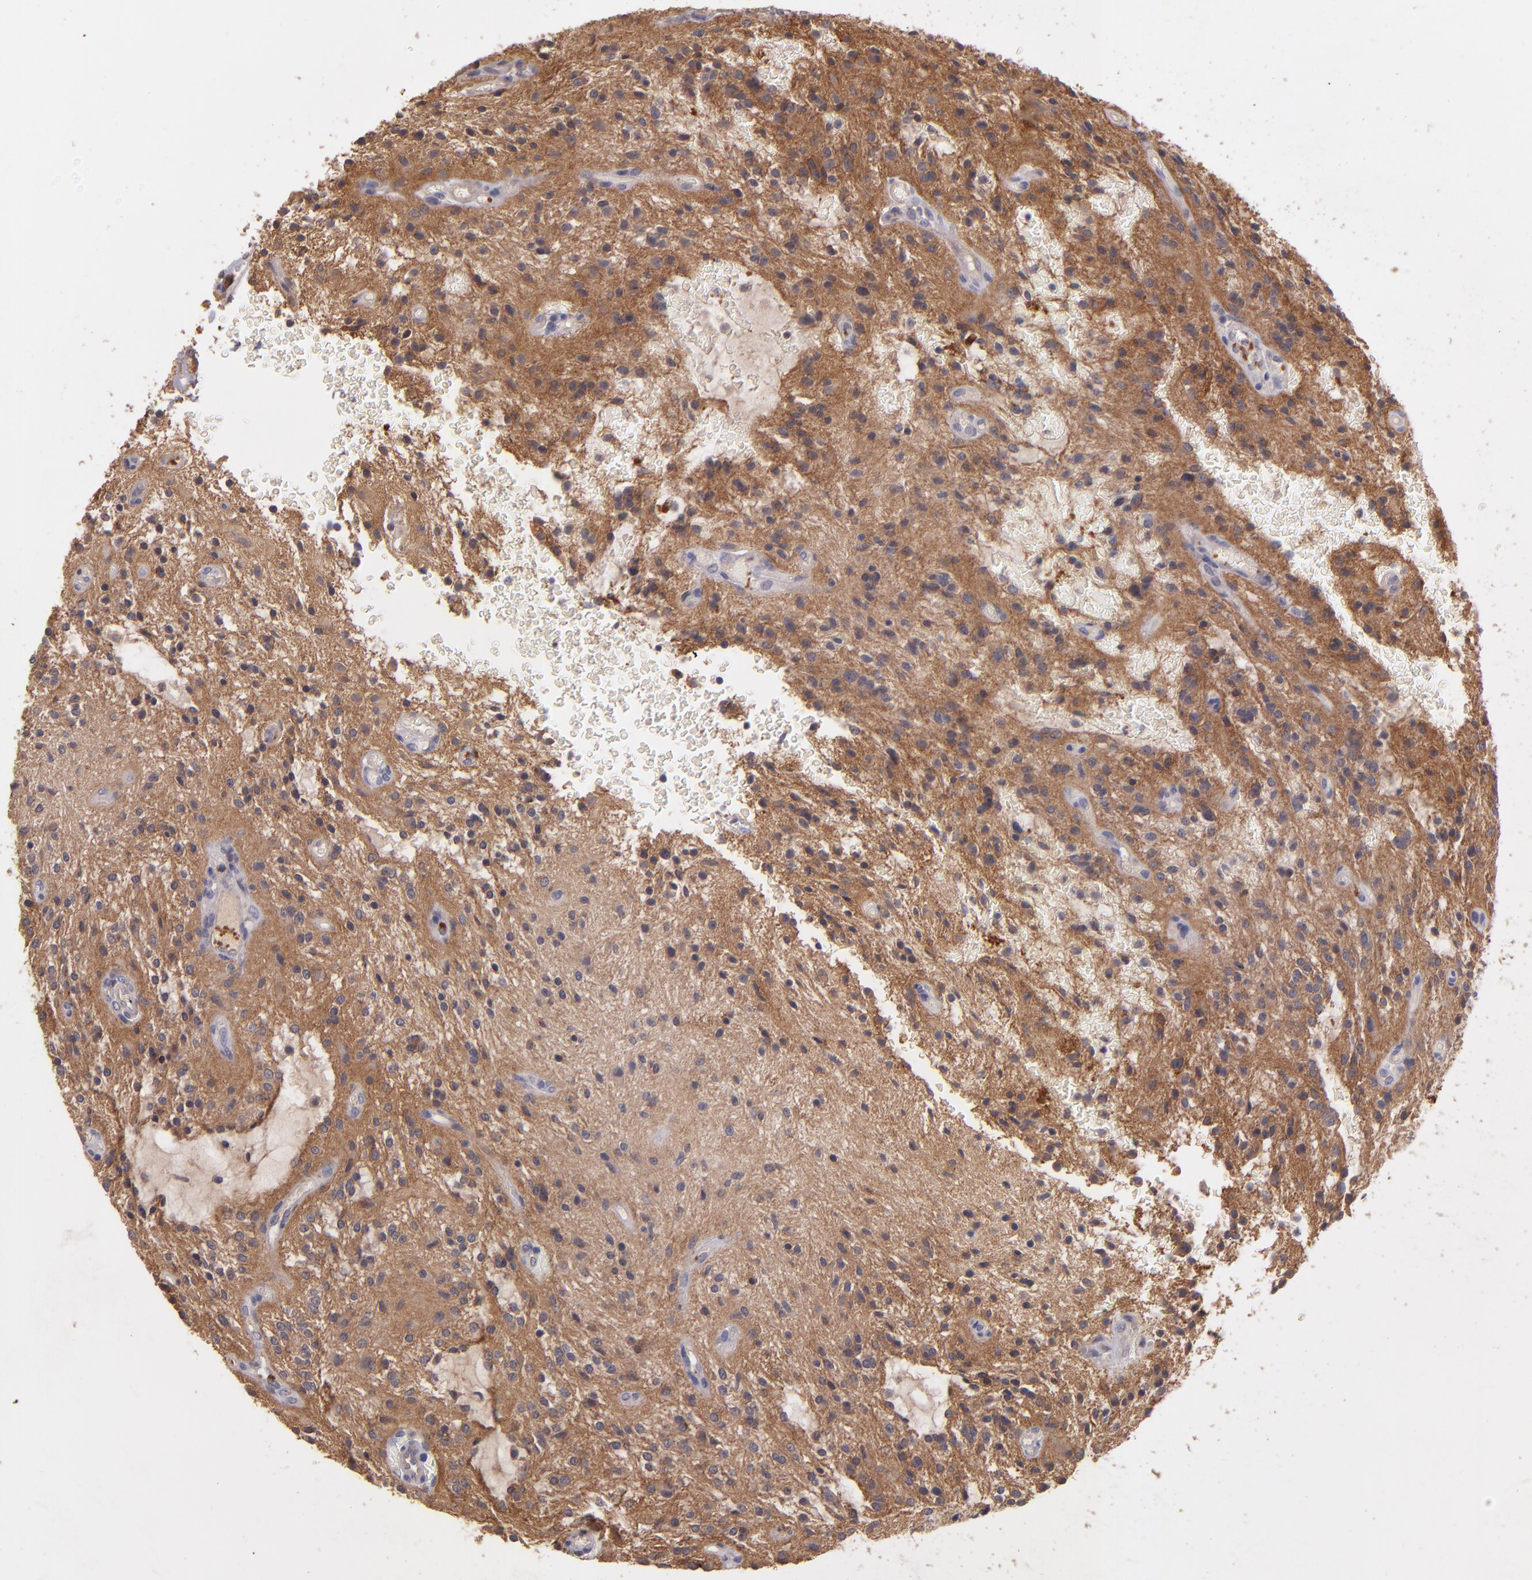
{"staining": {"intensity": "moderate", "quantity": "25%-75%", "location": "cytoplasmic/membranous"}, "tissue": "glioma", "cell_type": "Tumor cells", "image_type": "cancer", "snomed": [{"axis": "morphology", "description": "Glioma, malignant, NOS"}, {"axis": "topography", "description": "Cerebellum"}], "caption": "Immunohistochemical staining of human malignant glioma exhibits medium levels of moderate cytoplasmic/membranous positivity in about 25%-75% of tumor cells.", "gene": "GNAZ", "patient": {"sex": "female", "age": 10}}